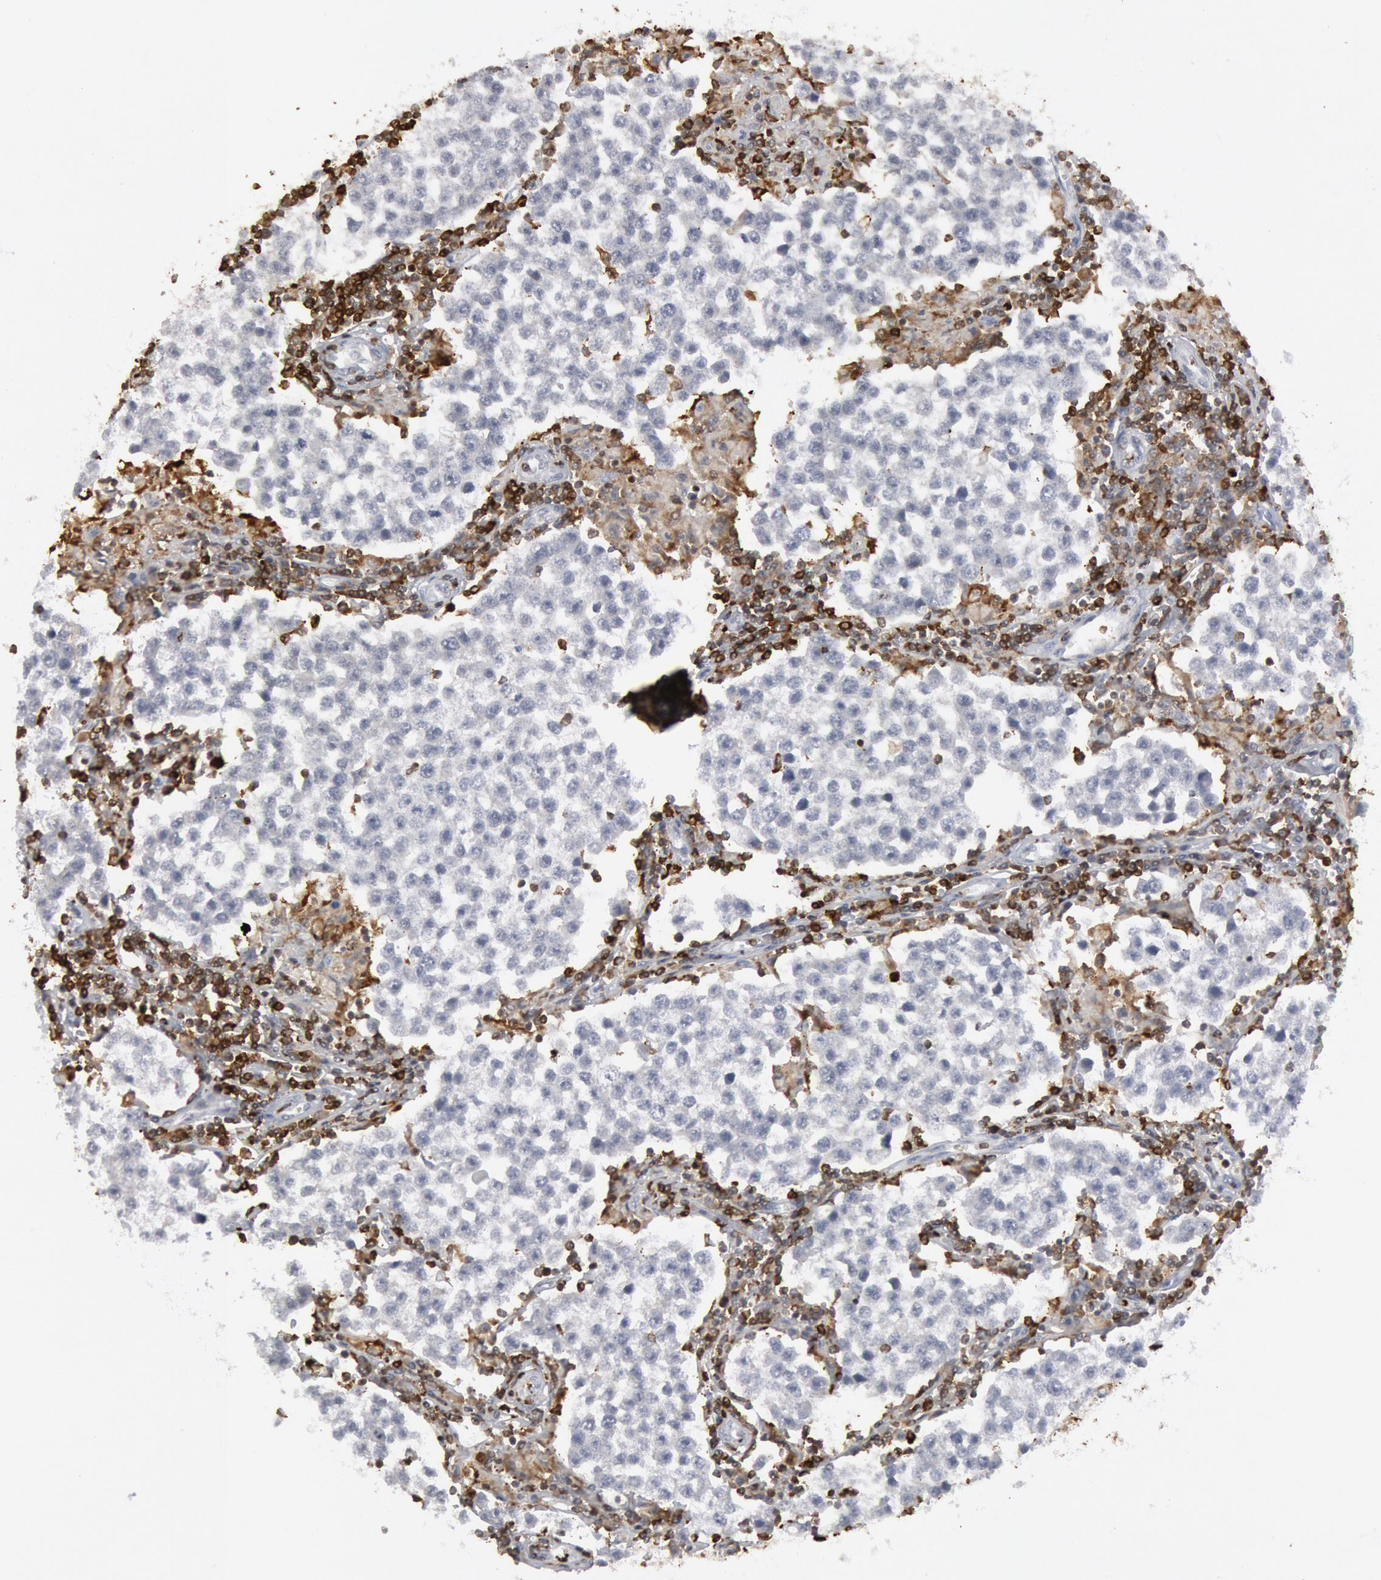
{"staining": {"intensity": "negative", "quantity": "none", "location": "none"}, "tissue": "testis cancer", "cell_type": "Tumor cells", "image_type": "cancer", "snomed": [{"axis": "morphology", "description": "Seminoma, NOS"}, {"axis": "topography", "description": "Testis"}], "caption": "Micrograph shows no significant protein staining in tumor cells of testis seminoma.", "gene": "PTPN6", "patient": {"sex": "male", "age": 36}}